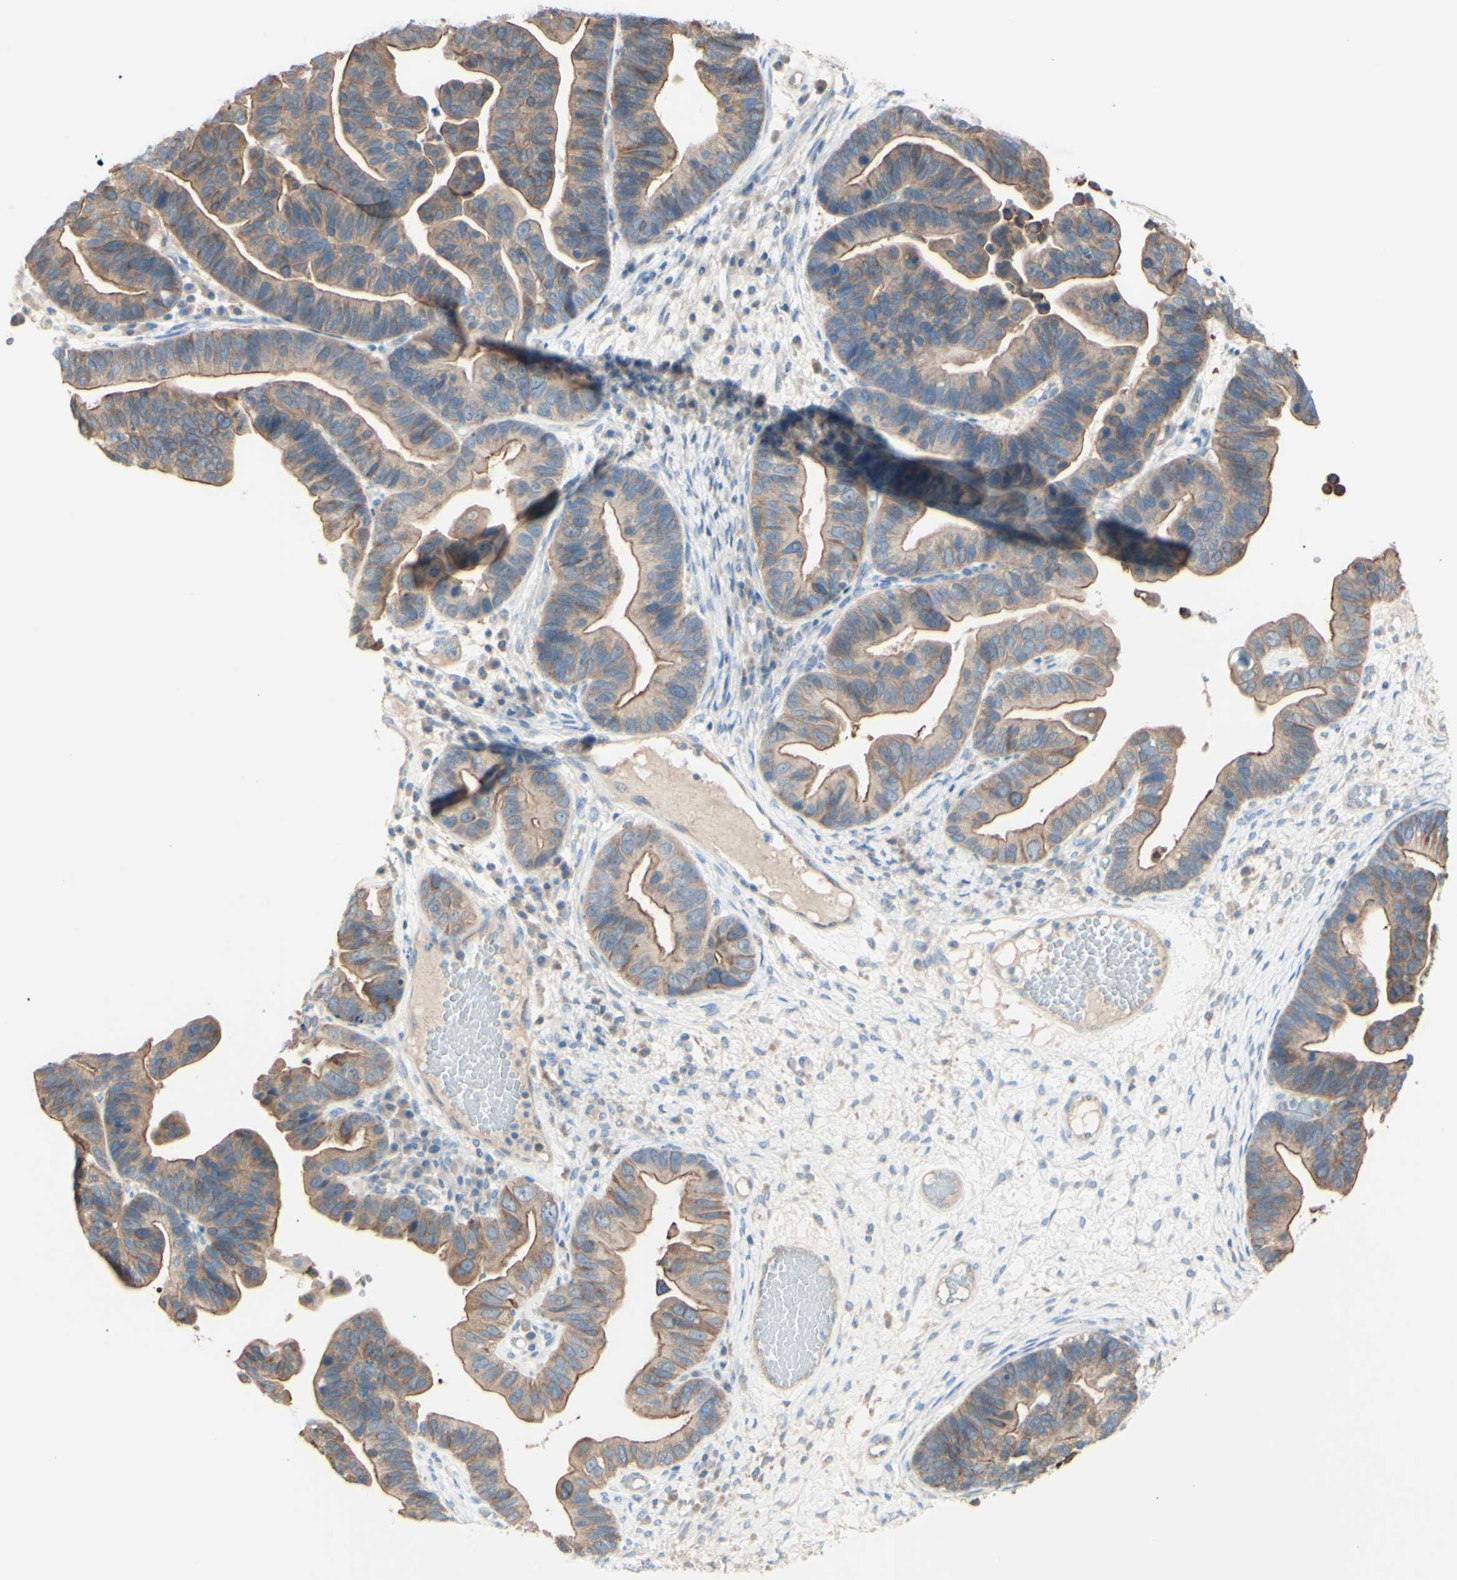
{"staining": {"intensity": "weak", "quantity": ">75%", "location": "cytoplasmic/membranous"}, "tissue": "ovarian cancer", "cell_type": "Tumor cells", "image_type": "cancer", "snomed": [{"axis": "morphology", "description": "Cystadenocarcinoma, serous, NOS"}, {"axis": "topography", "description": "Ovary"}], "caption": "Weak cytoplasmic/membranous protein staining is seen in about >75% of tumor cells in serous cystadenocarcinoma (ovarian). The protein is shown in brown color, while the nuclei are stained blue.", "gene": "MTM1", "patient": {"sex": "female", "age": 56}}